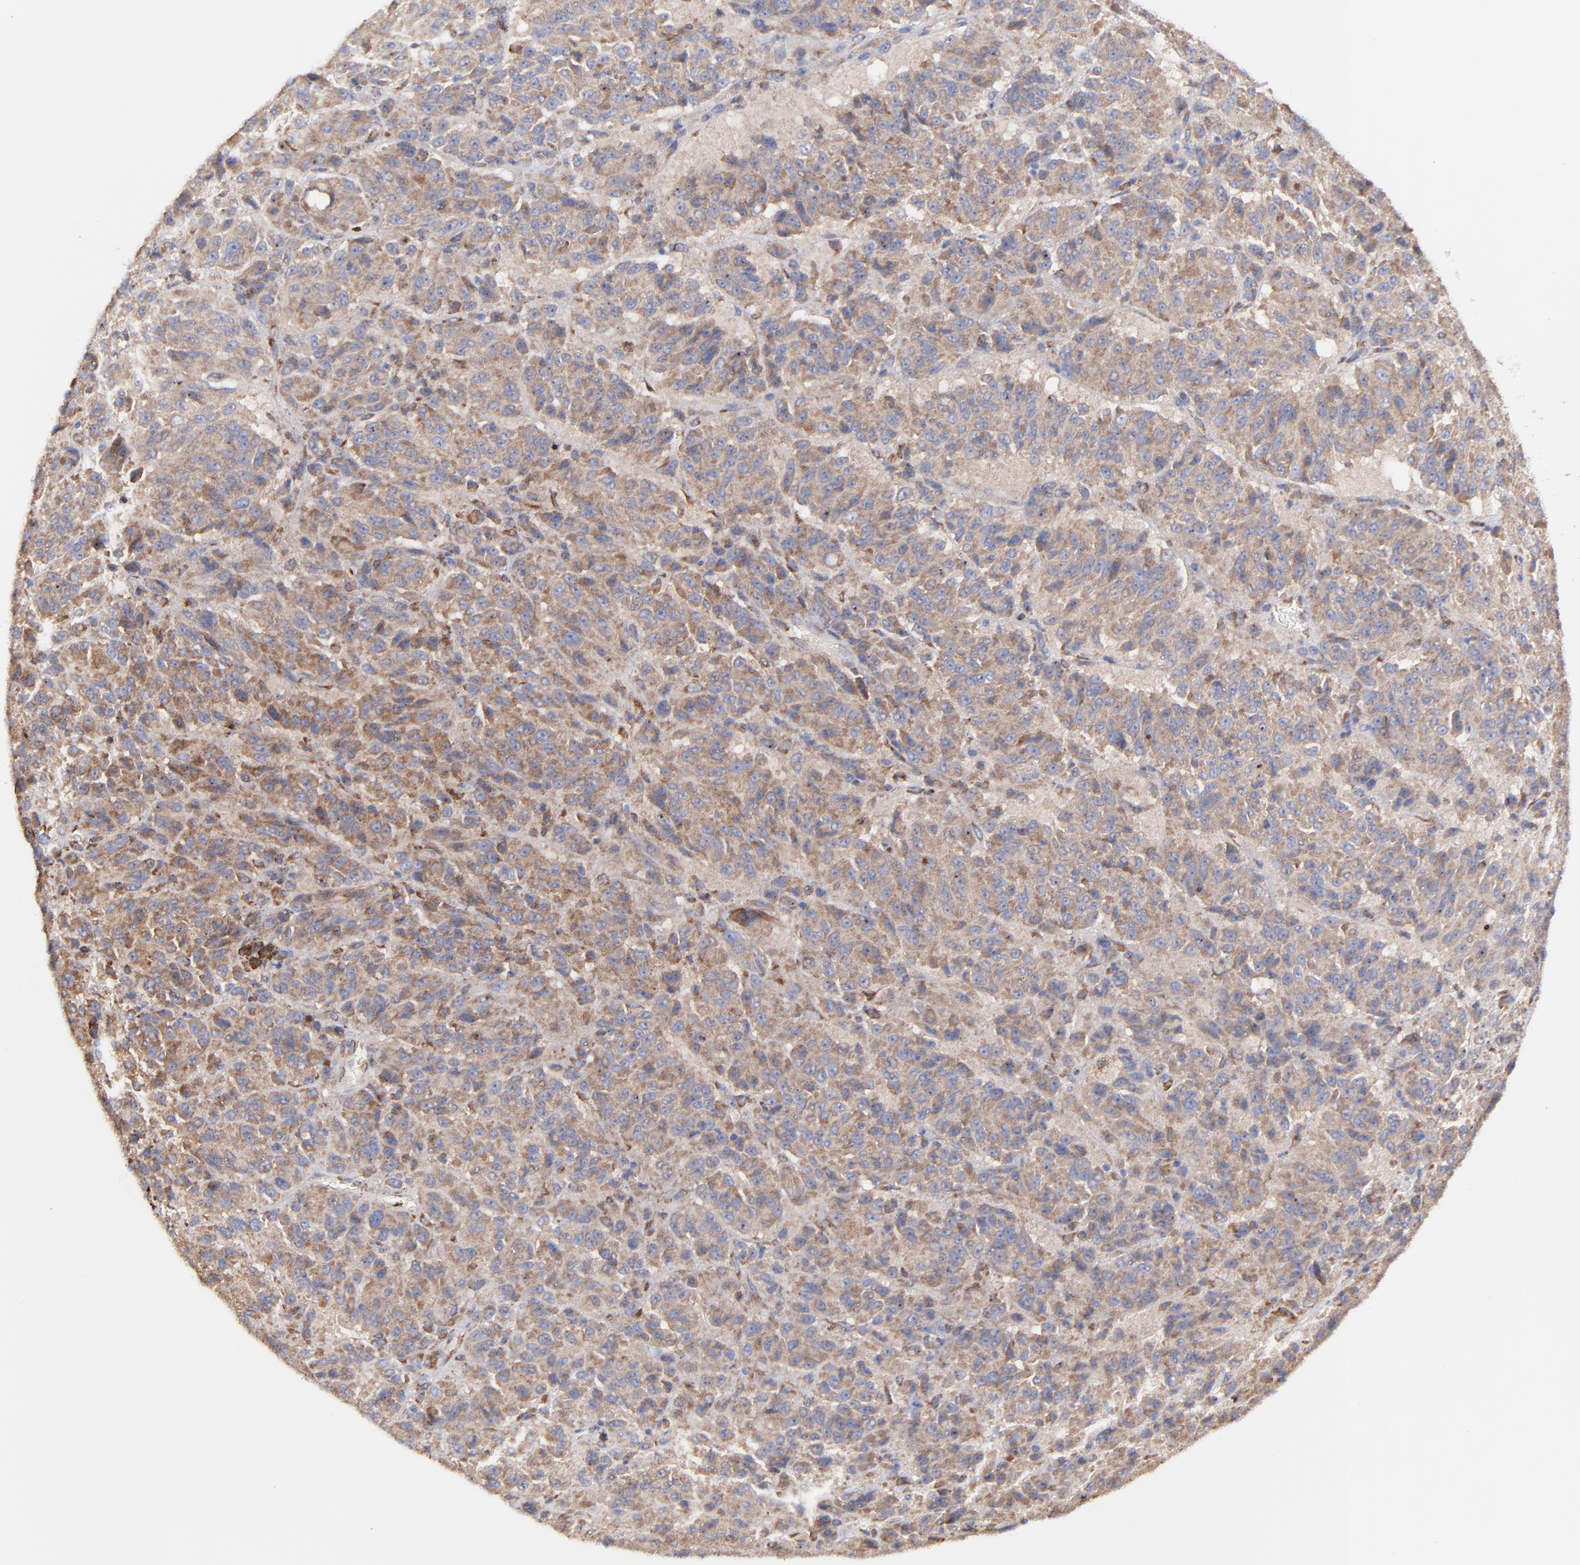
{"staining": {"intensity": "moderate", "quantity": ">75%", "location": "cytoplasmic/membranous"}, "tissue": "melanoma", "cell_type": "Tumor cells", "image_type": "cancer", "snomed": [{"axis": "morphology", "description": "Malignant melanoma, Metastatic site"}, {"axis": "topography", "description": "Lung"}], "caption": "The immunohistochemical stain labels moderate cytoplasmic/membranous staining in tumor cells of melanoma tissue. The staining is performed using DAB (3,3'-diaminobenzidine) brown chromogen to label protein expression. The nuclei are counter-stained blue using hematoxylin.", "gene": "PFKM", "patient": {"sex": "male", "age": 64}}